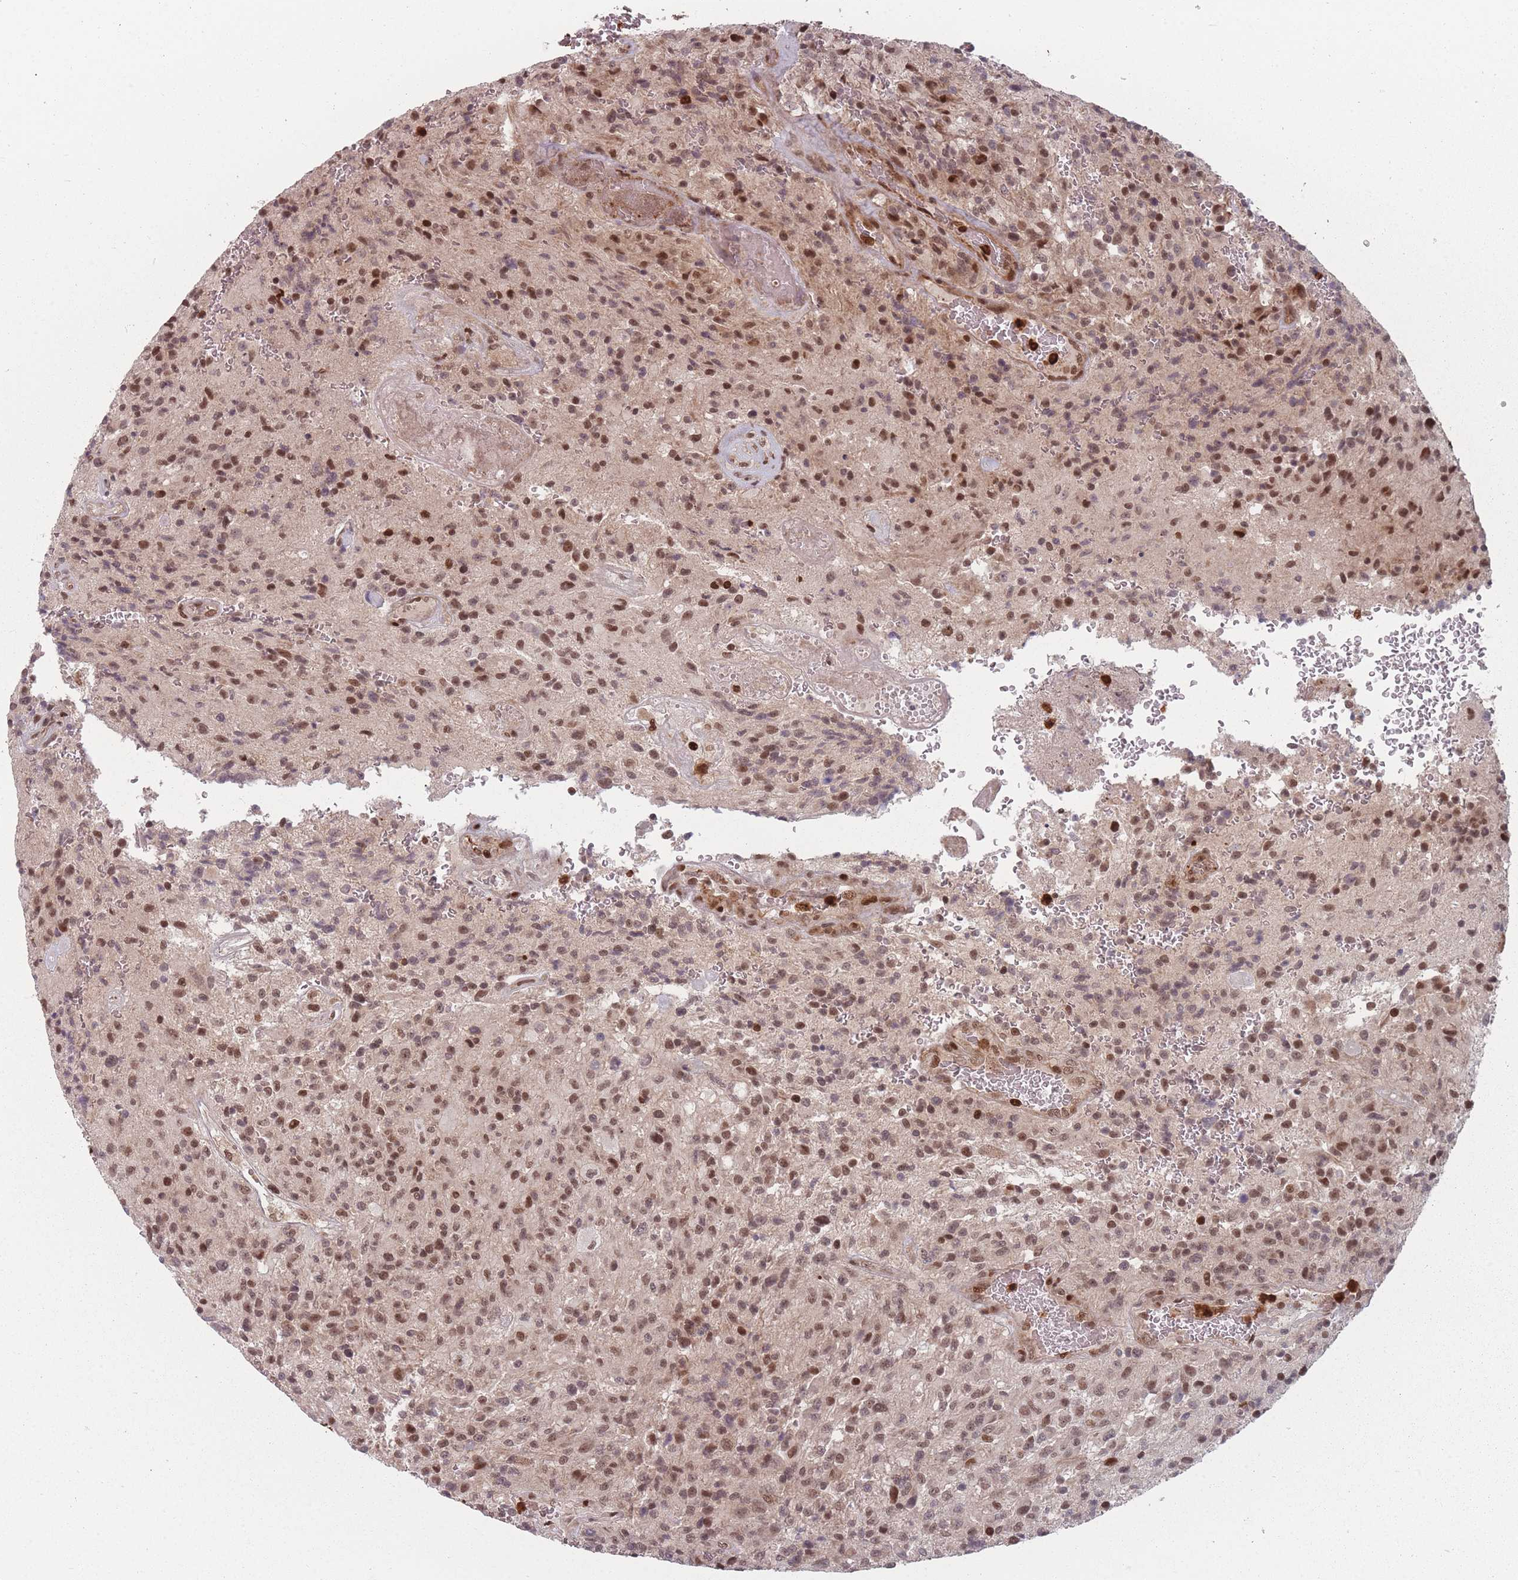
{"staining": {"intensity": "moderate", "quantity": ">75%", "location": "nuclear"}, "tissue": "glioma", "cell_type": "Tumor cells", "image_type": "cancer", "snomed": [{"axis": "morphology", "description": "Normal tissue, NOS"}, {"axis": "morphology", "description": "Glioma, malignant, High grade"}, {"axis": "topography", "description": "Cerebral cortex"}], "caption": "Protein staining of glioma tissue shows moderate nuclear staining in about >75% of tumor cells.", "gene": "WDR55", "patient": {"sex": "male", "age": 56}}